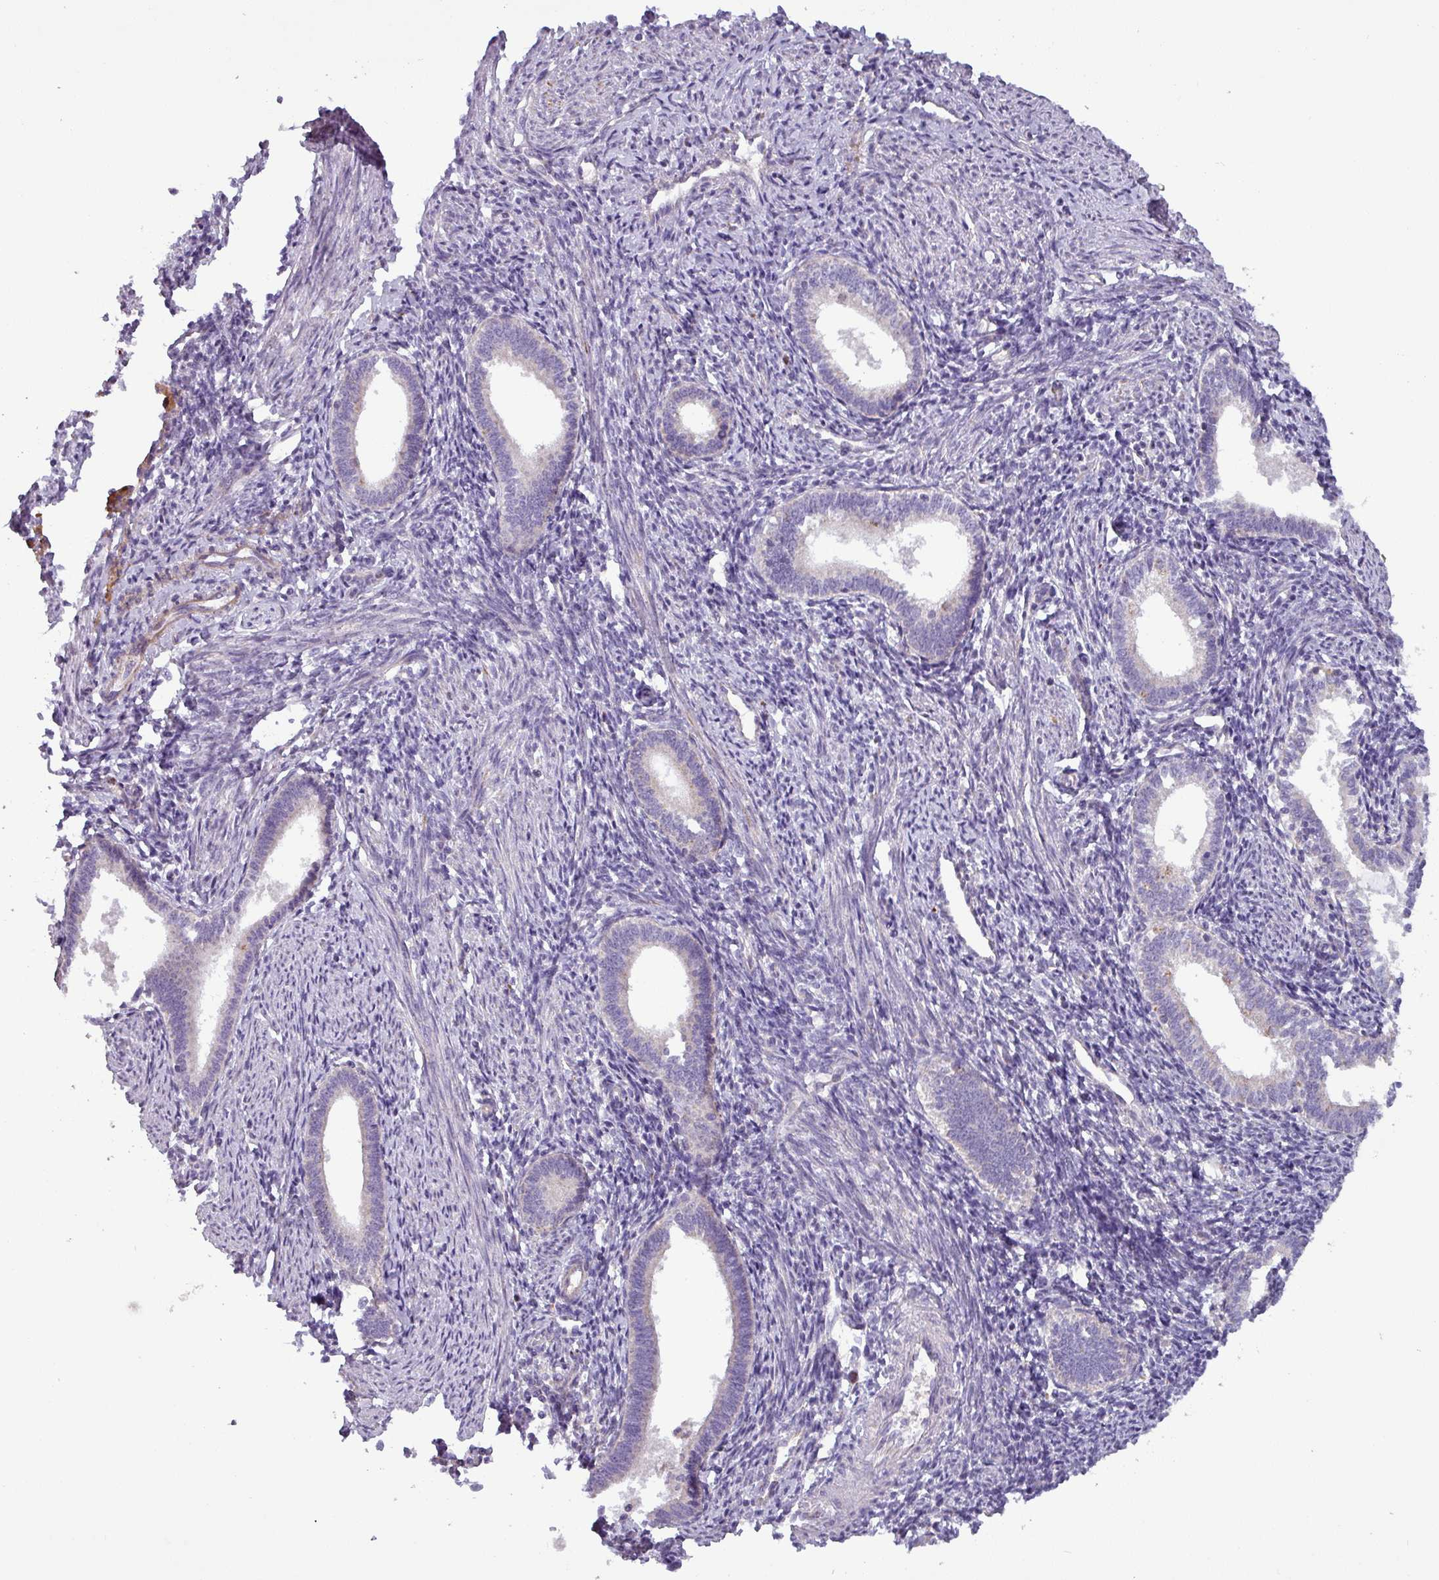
{"staining": {"intensity": "weak", "quantity": "<25%", "location": "cytoplasmic/membranous"}, "tissue": "endometrium", "cell_type": "Cells in endometrial stroma", "image_type": "normal", "snomed": [{"axis": "morphology", "description": "Normal tissue, NOS"}, {"axis": "topography", "description": "Endometrium"}], "caption": "An immunohistochemistry histopathology image of unremarkable endometrium is shown. There is no staining in cells in endometrial stroma of endometrium. Brightfield microscopy of immunohistochemistry (IHC) stained with DAB (brown) and hematoxylin (blue), captured at high magnification.", "gene": "PNMA6A", "patient": {"sex": "female", "age": 41}}